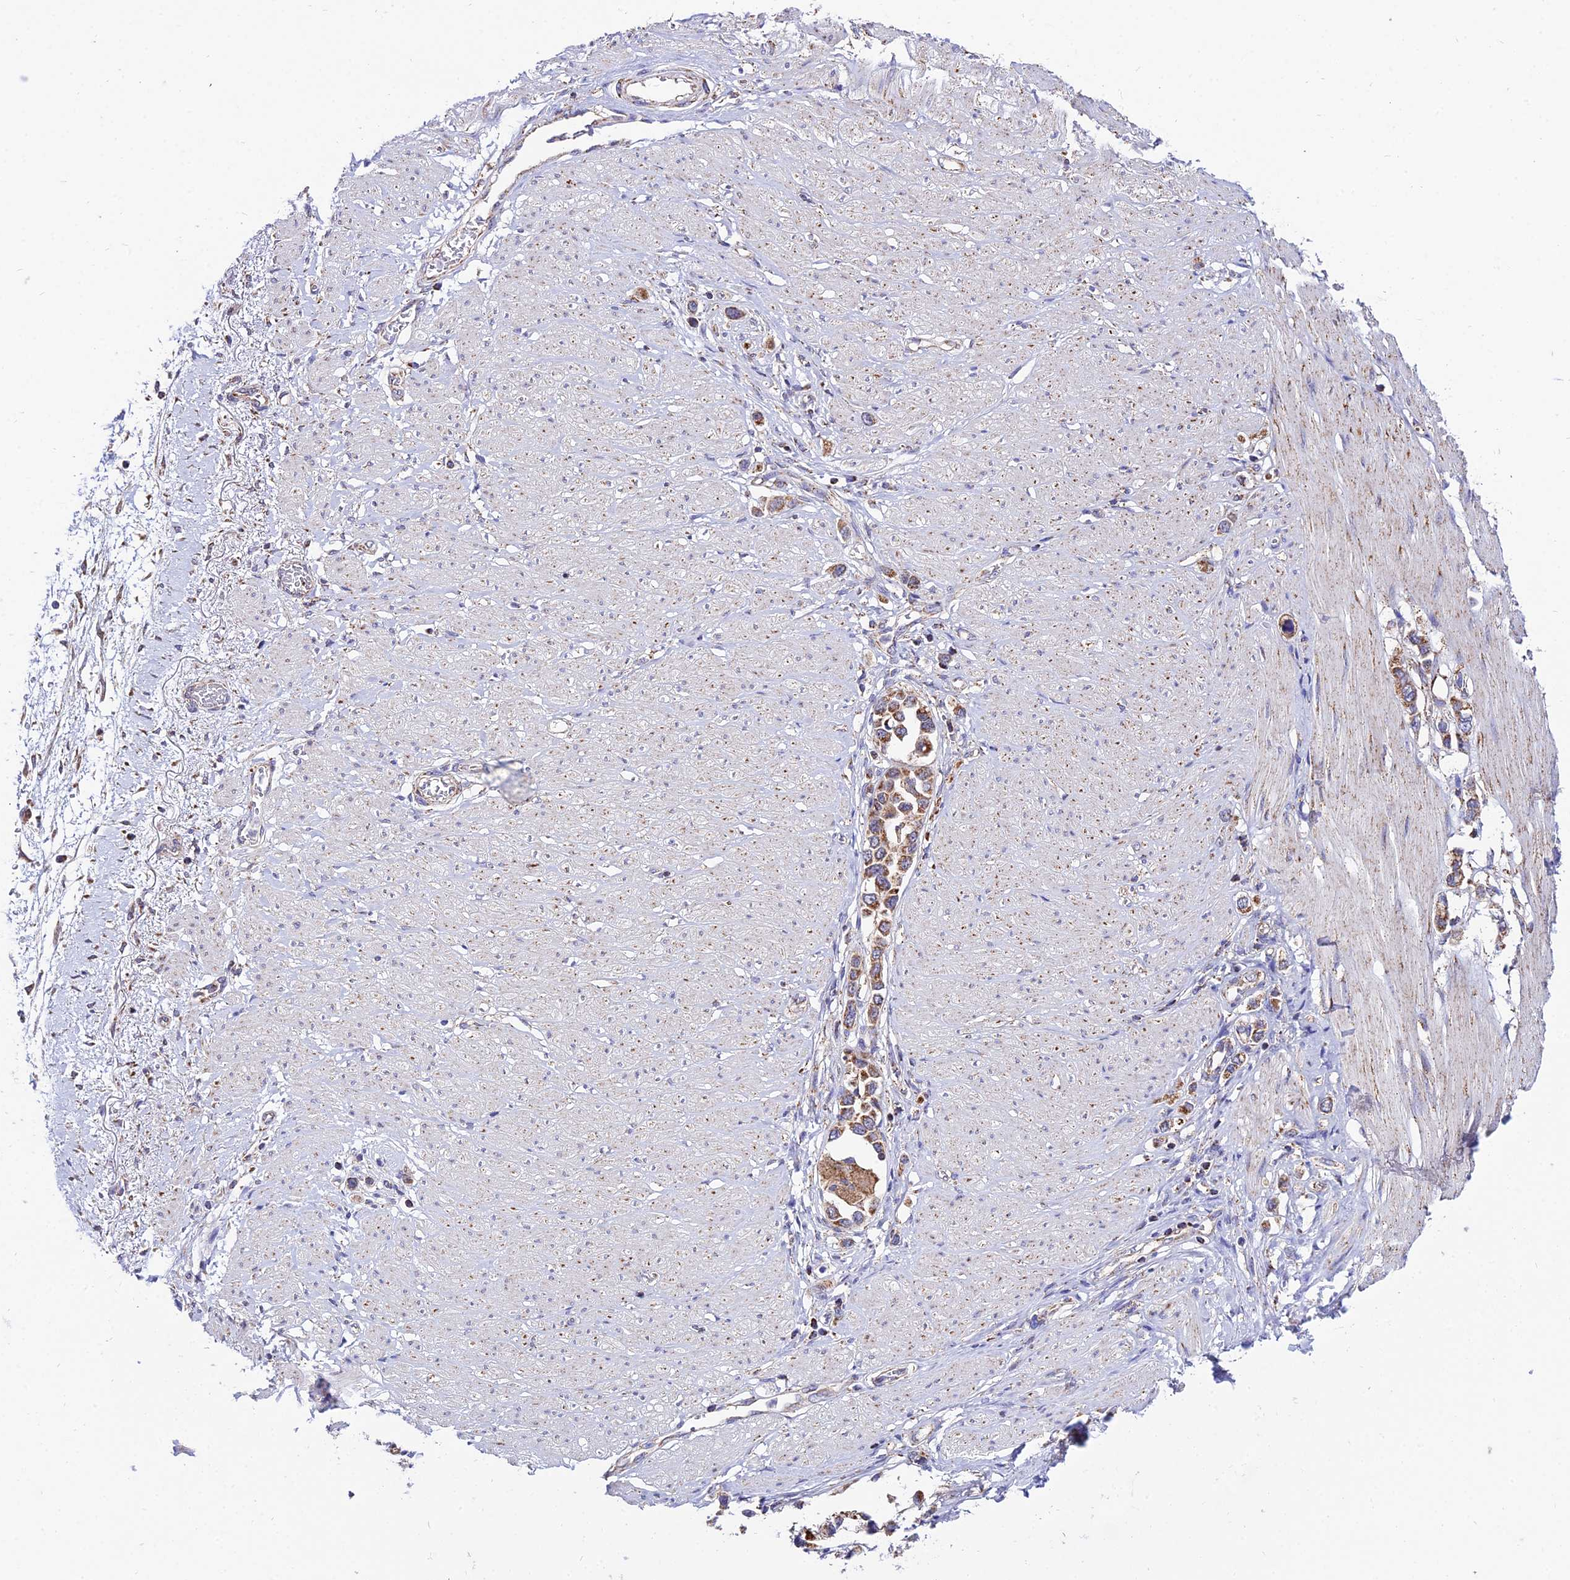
{"staining": {"intensity": "moderate", "quantity": ">75%", "location": "cytoplasmic/membranous"}, "tissue": "stomach cancer", "cell_type": "Tumor cells", "image_type": "cancer", "snomed": [{"axis": "morphology", "description": "Adenocarcinoma, NOS"}, {"axis": "topography", "description": "Stomach"}], "caption": "Protein expression analysis of human stomach cancer reveals moderate cytoplasmic/membranous staining in approximately >75% of tumor cells.", "gene": "PSMD2", "patient": {"sex": "female", "age": 65}}